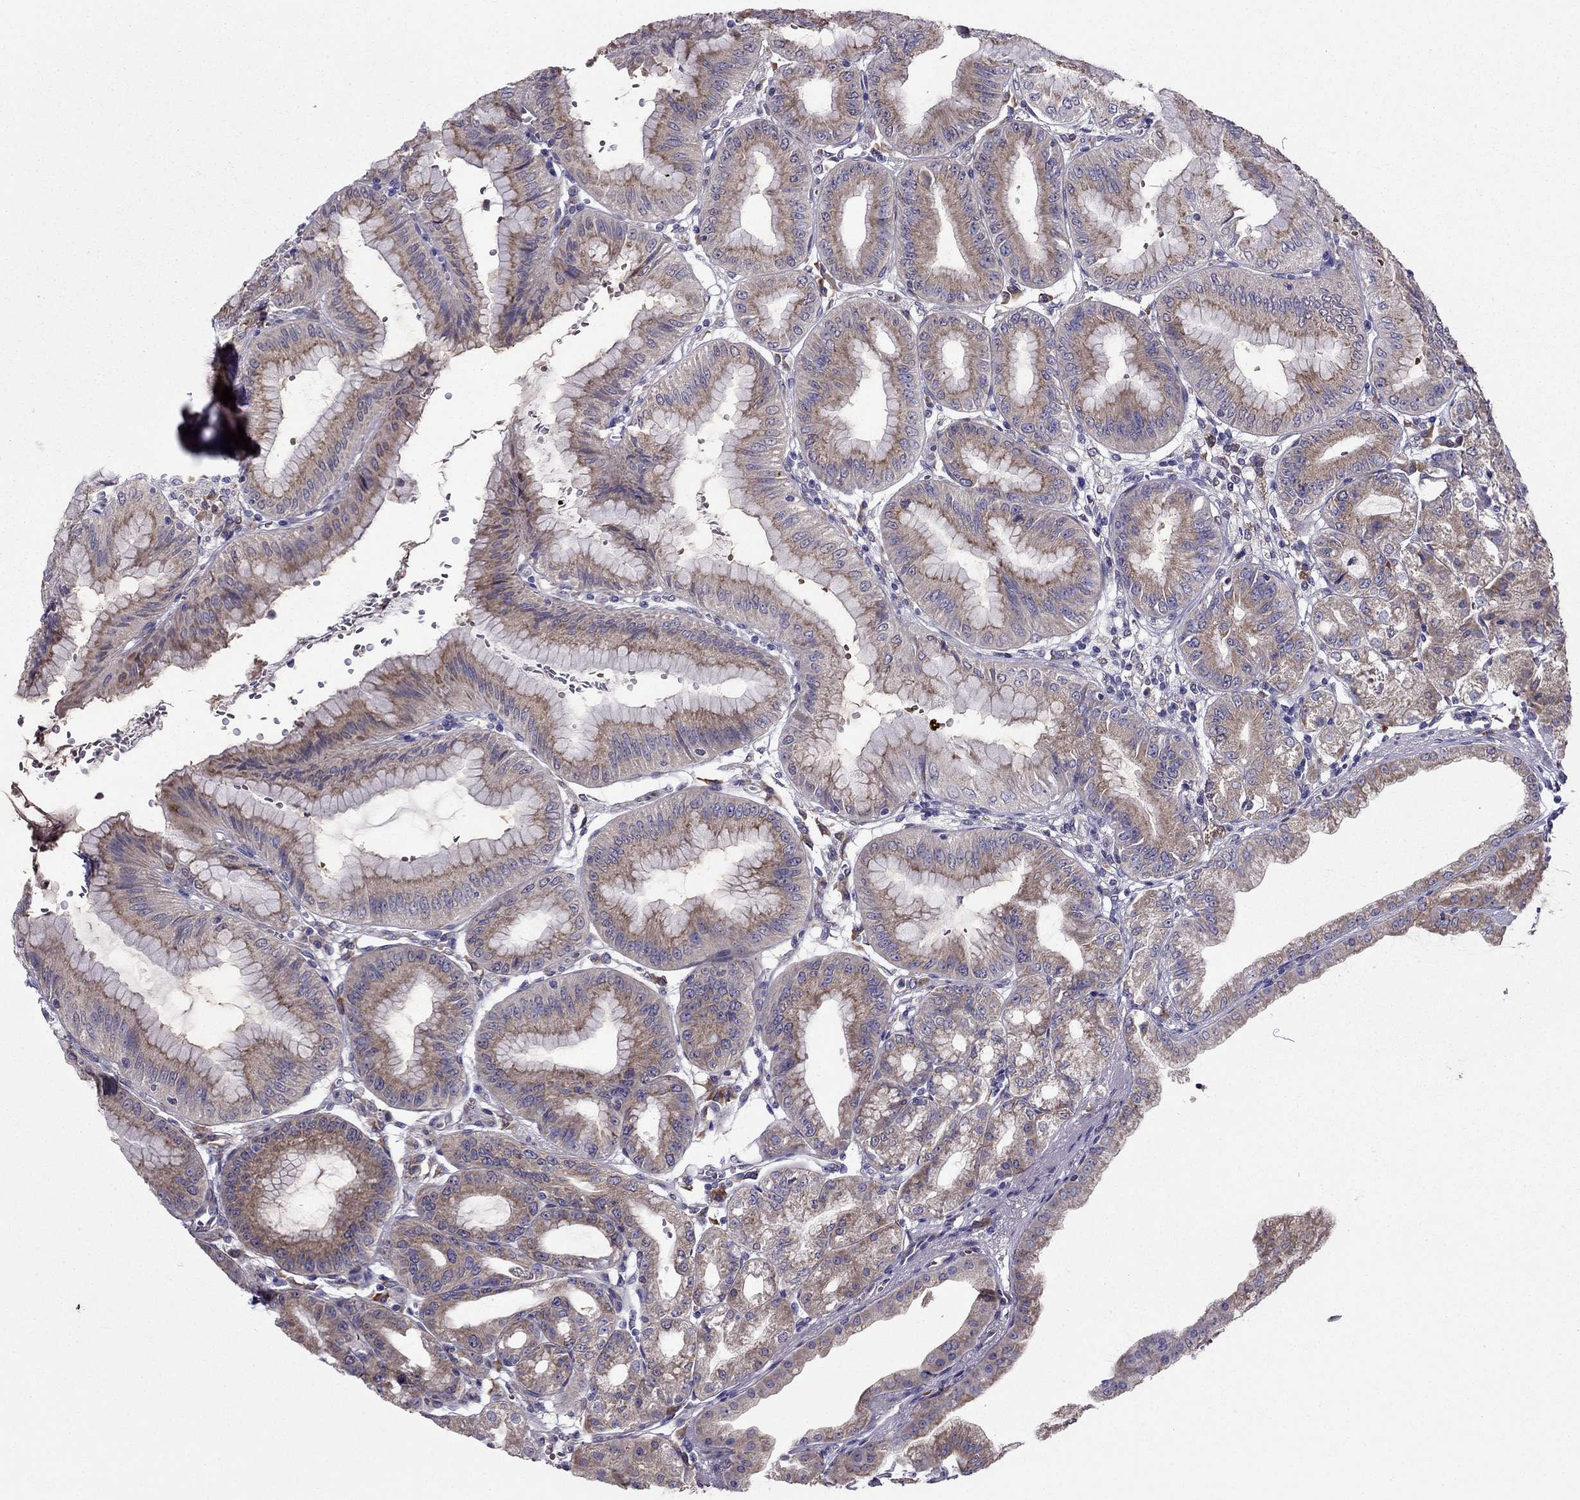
{"staining": {"intensity": "moderate", "quantity": "25%-75%", "location": "cytoplasmic/membranous"}, "tissue": "stomach", "cell_type": "Glandular cells", "image_type": "normal", "snomed": [{"axis": "morphology", "description": "Normal tissue, NOS"}, {"axis": "topography", "description": "Stomach"}], "caption": "Moderate cytoplasmic/membranous staining is appreciated in about 25%-75% of glandular cells in benign stomach.", "gene": "ARHGEF28", "patient": {"sex": "male", "age": 71}}